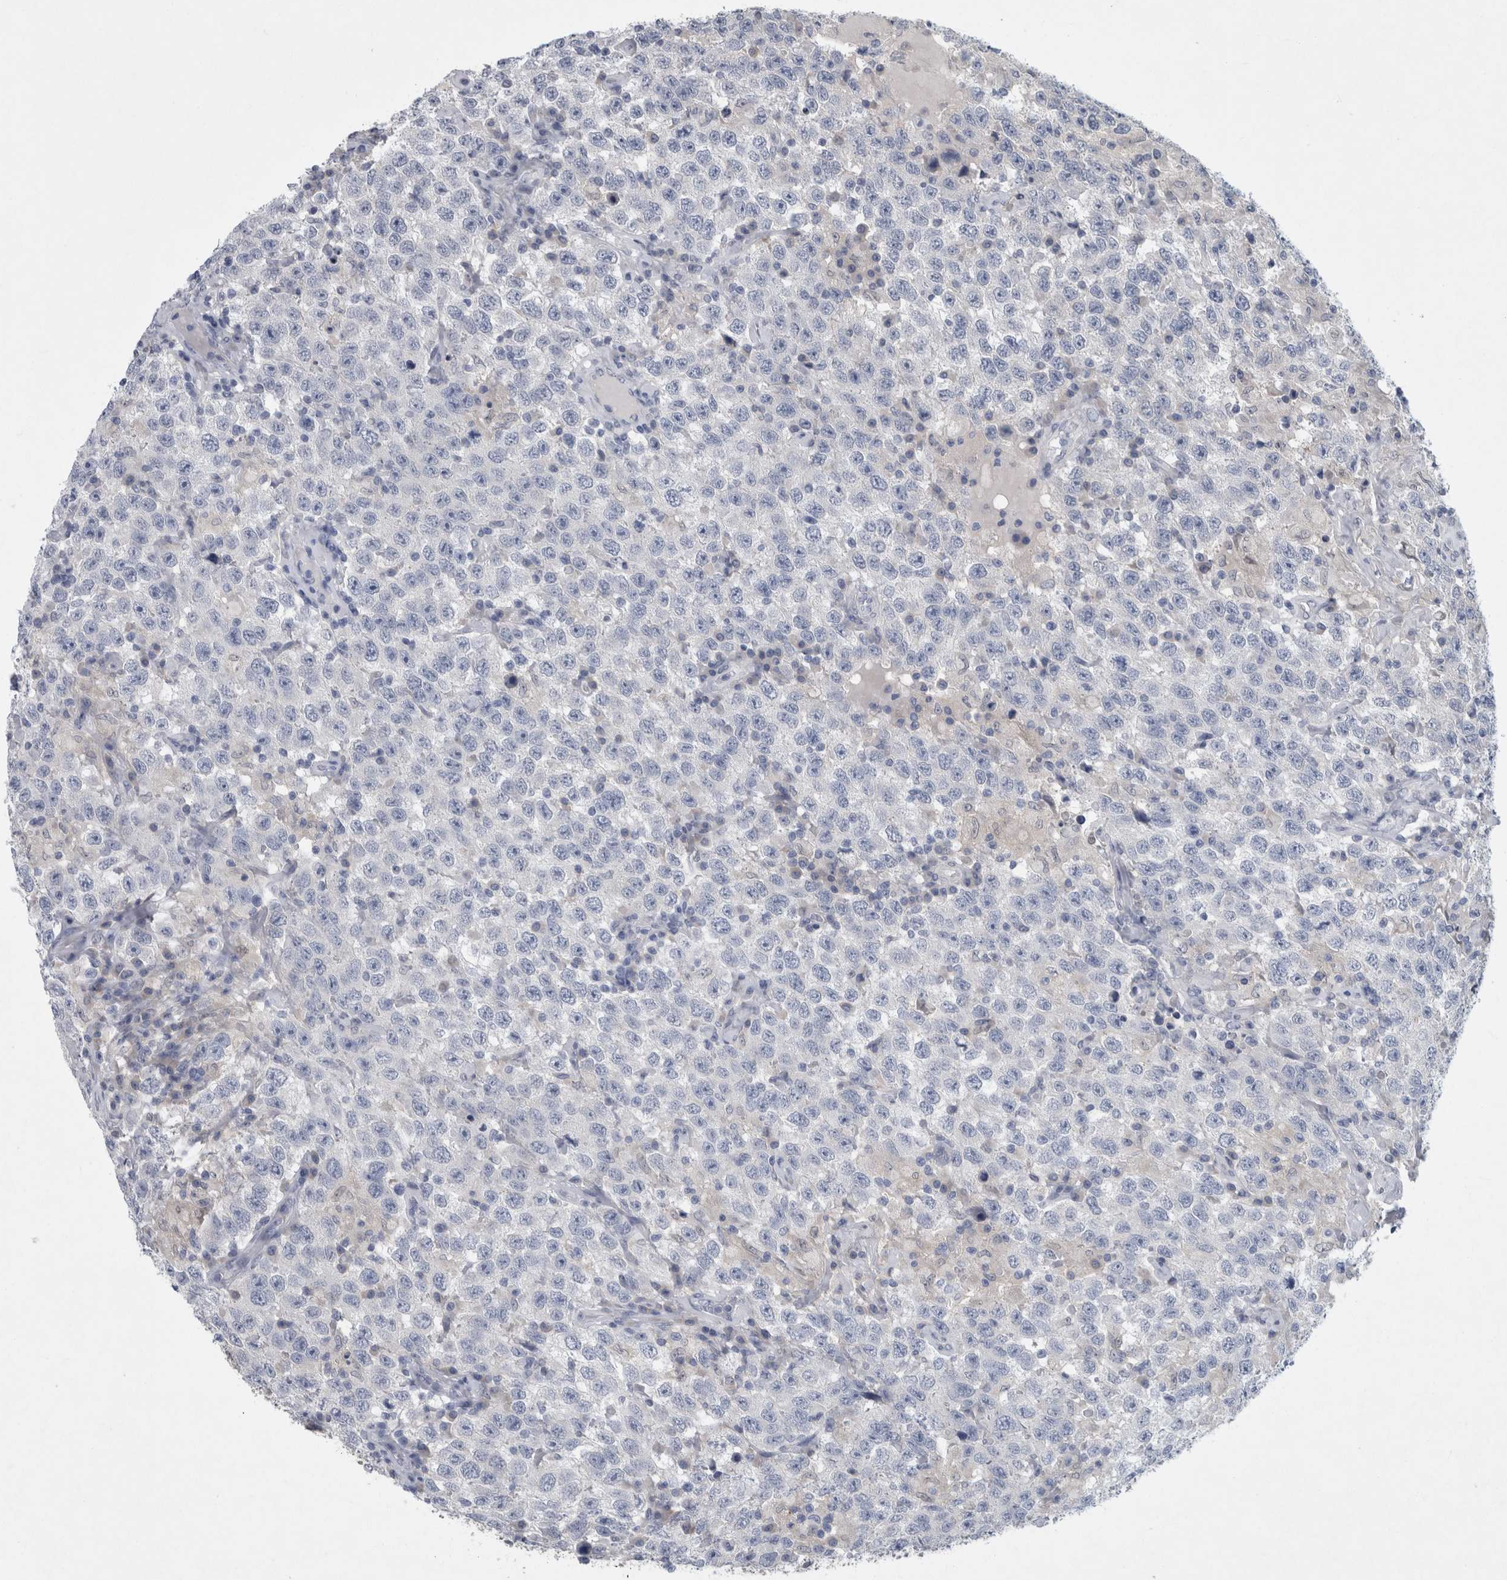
{"staining": {"intensity": "negative", "quantity": "none", "location": "none"}, "tissue": "testis cancer", "cell_type": "Tumor cells", "image_type": "cancer", "snomed": [{"axis": "morphology", "description": "Seminoma, NOS"}, {"axis": "topography", "description": "Testis"}], "caption": "An immunohistochemistry (IHC) histopathology image of testis seminoma is shown. There is no staining in tumor cells of testis seminoma.", "gene": "FAM83H", "patient": {"sex": "male", "age": 41}}